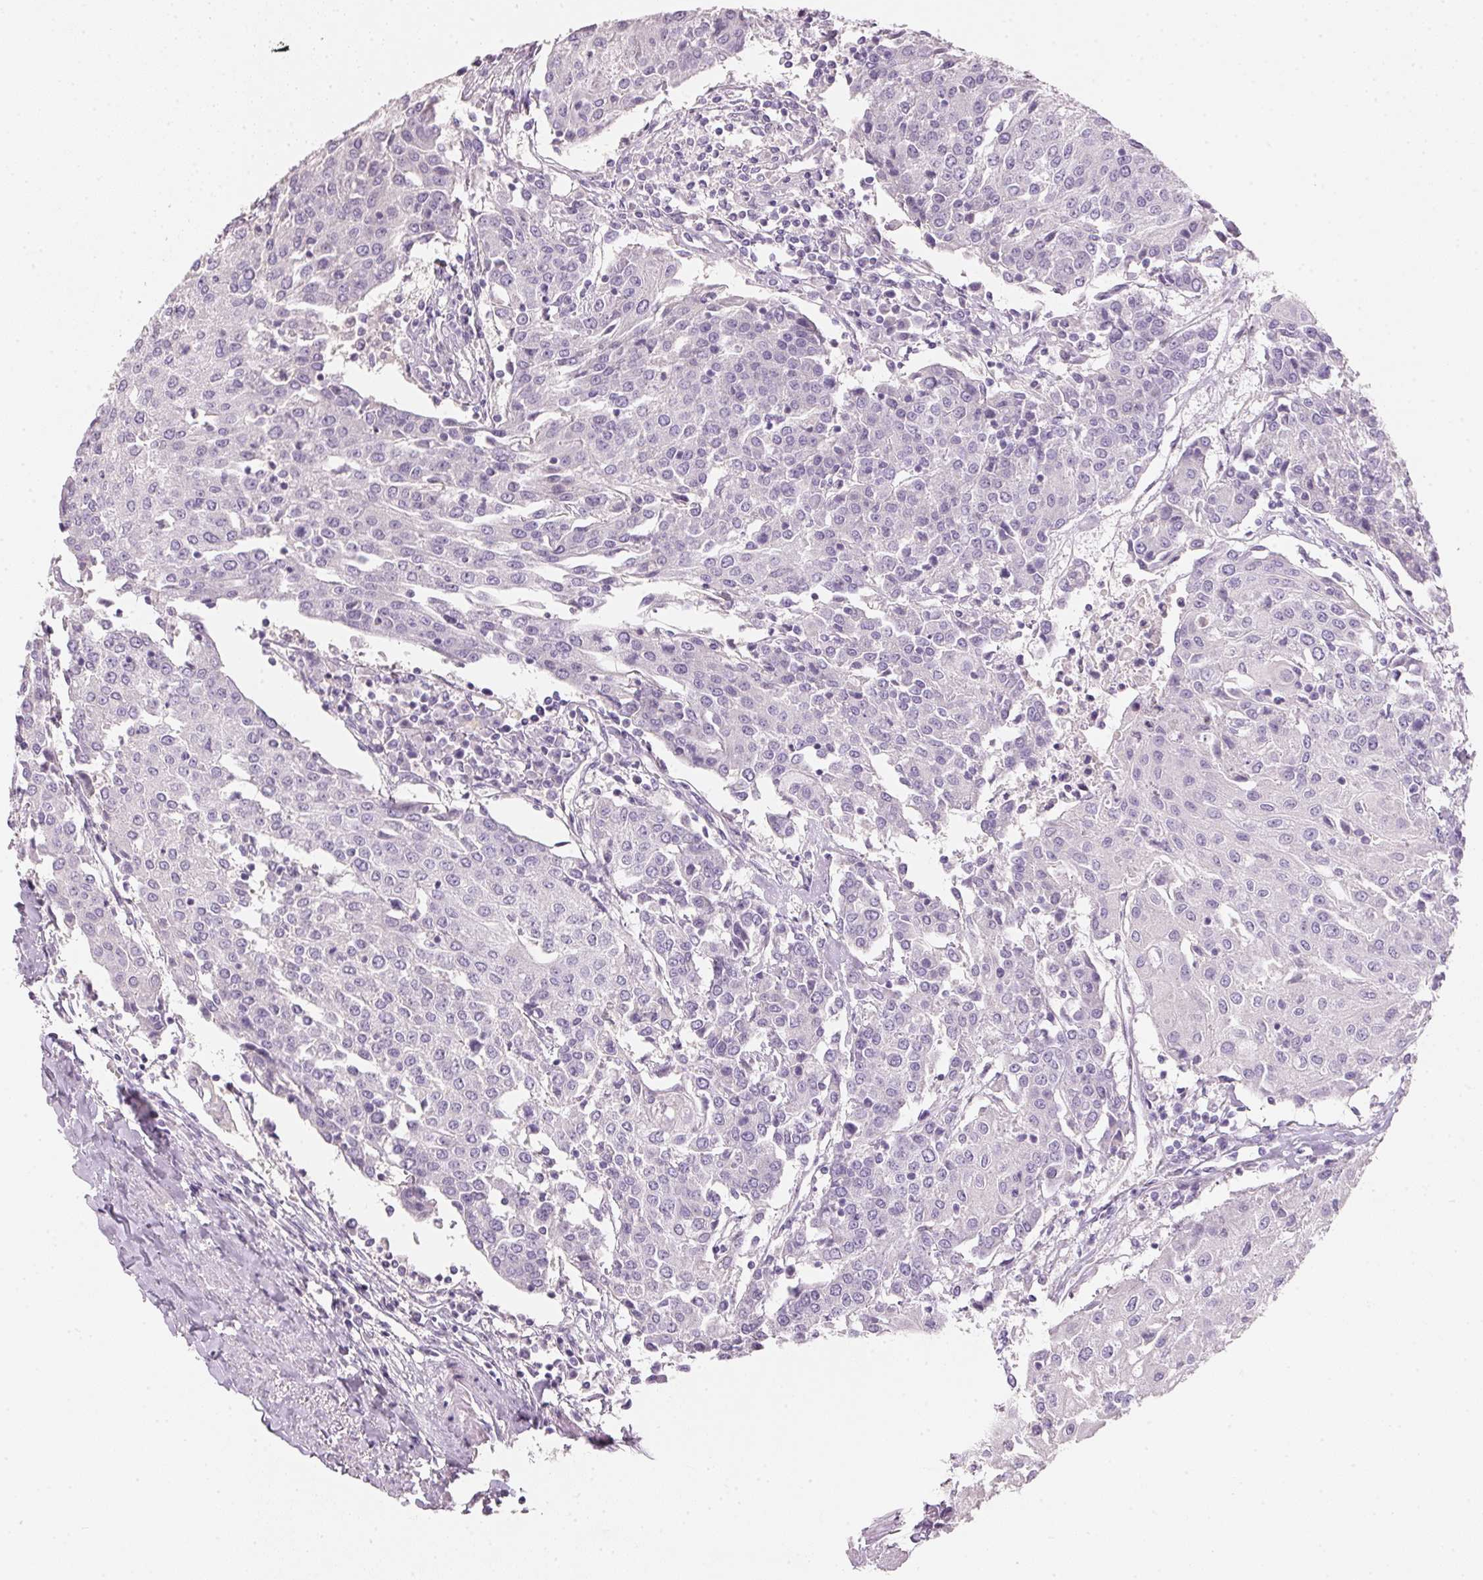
{"staining": {"intensity": "negative", "quantity": "none", "location": "none"}, "tissue": "urothelial cancer", "cell_type": "Tumor cells", "image_type": "cancer", "snomed": [{"axis": "morphology", "description": "Urothelial carcinoma, High grade"}, {"axis": "topography", "description": "Urinary bladder"}], "caption": "Tumor cells are negative for protein expression in human urothelial carcinoma (high-grade).", "gene": "HSD17B1", "patient": {"sex": "female", "age": 85}}